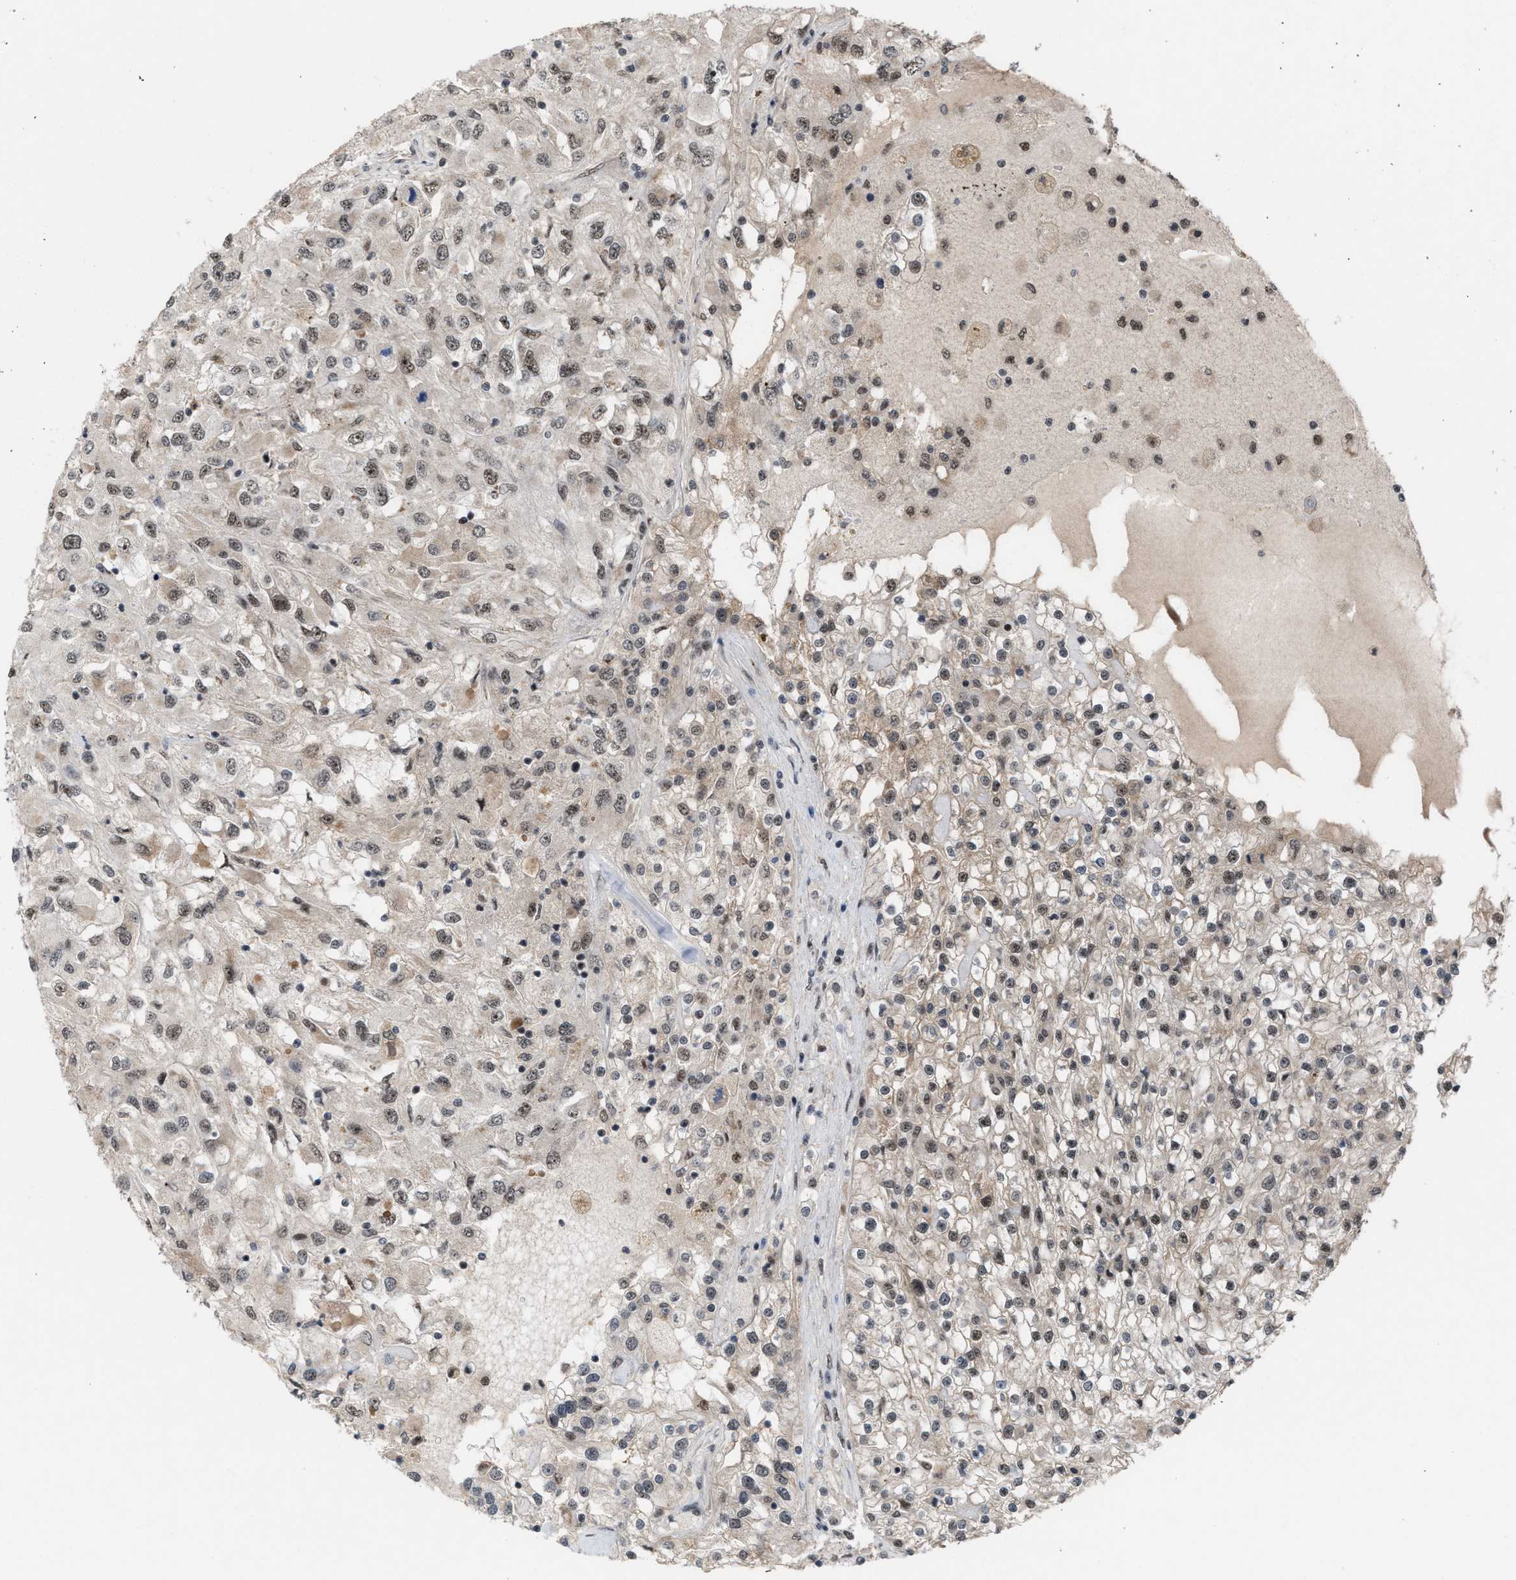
{"staining": {"intensity": "weak", "quantity": ">75%", "location": "cytoplasmic/membranous,nuclear"}, "tissue": "renal cancer", "cell_type": "Tumor cells", "image_type": "cancer", "snomed": [{"axis": "morphology", "description": "Adenocarcinoma, NOS"}, {"axis": "topography", "description": "Kidney"}], "caption": "This is a micrograph of immunohistochemistry (IHC) staining of renal cancer (adenocarcinoma), which shows weak staining in the cytoplasmic/membranous and nuclear of tumor cells.", "gene": "PRPF4", "patient": {"sex": "female", "age": 52}}